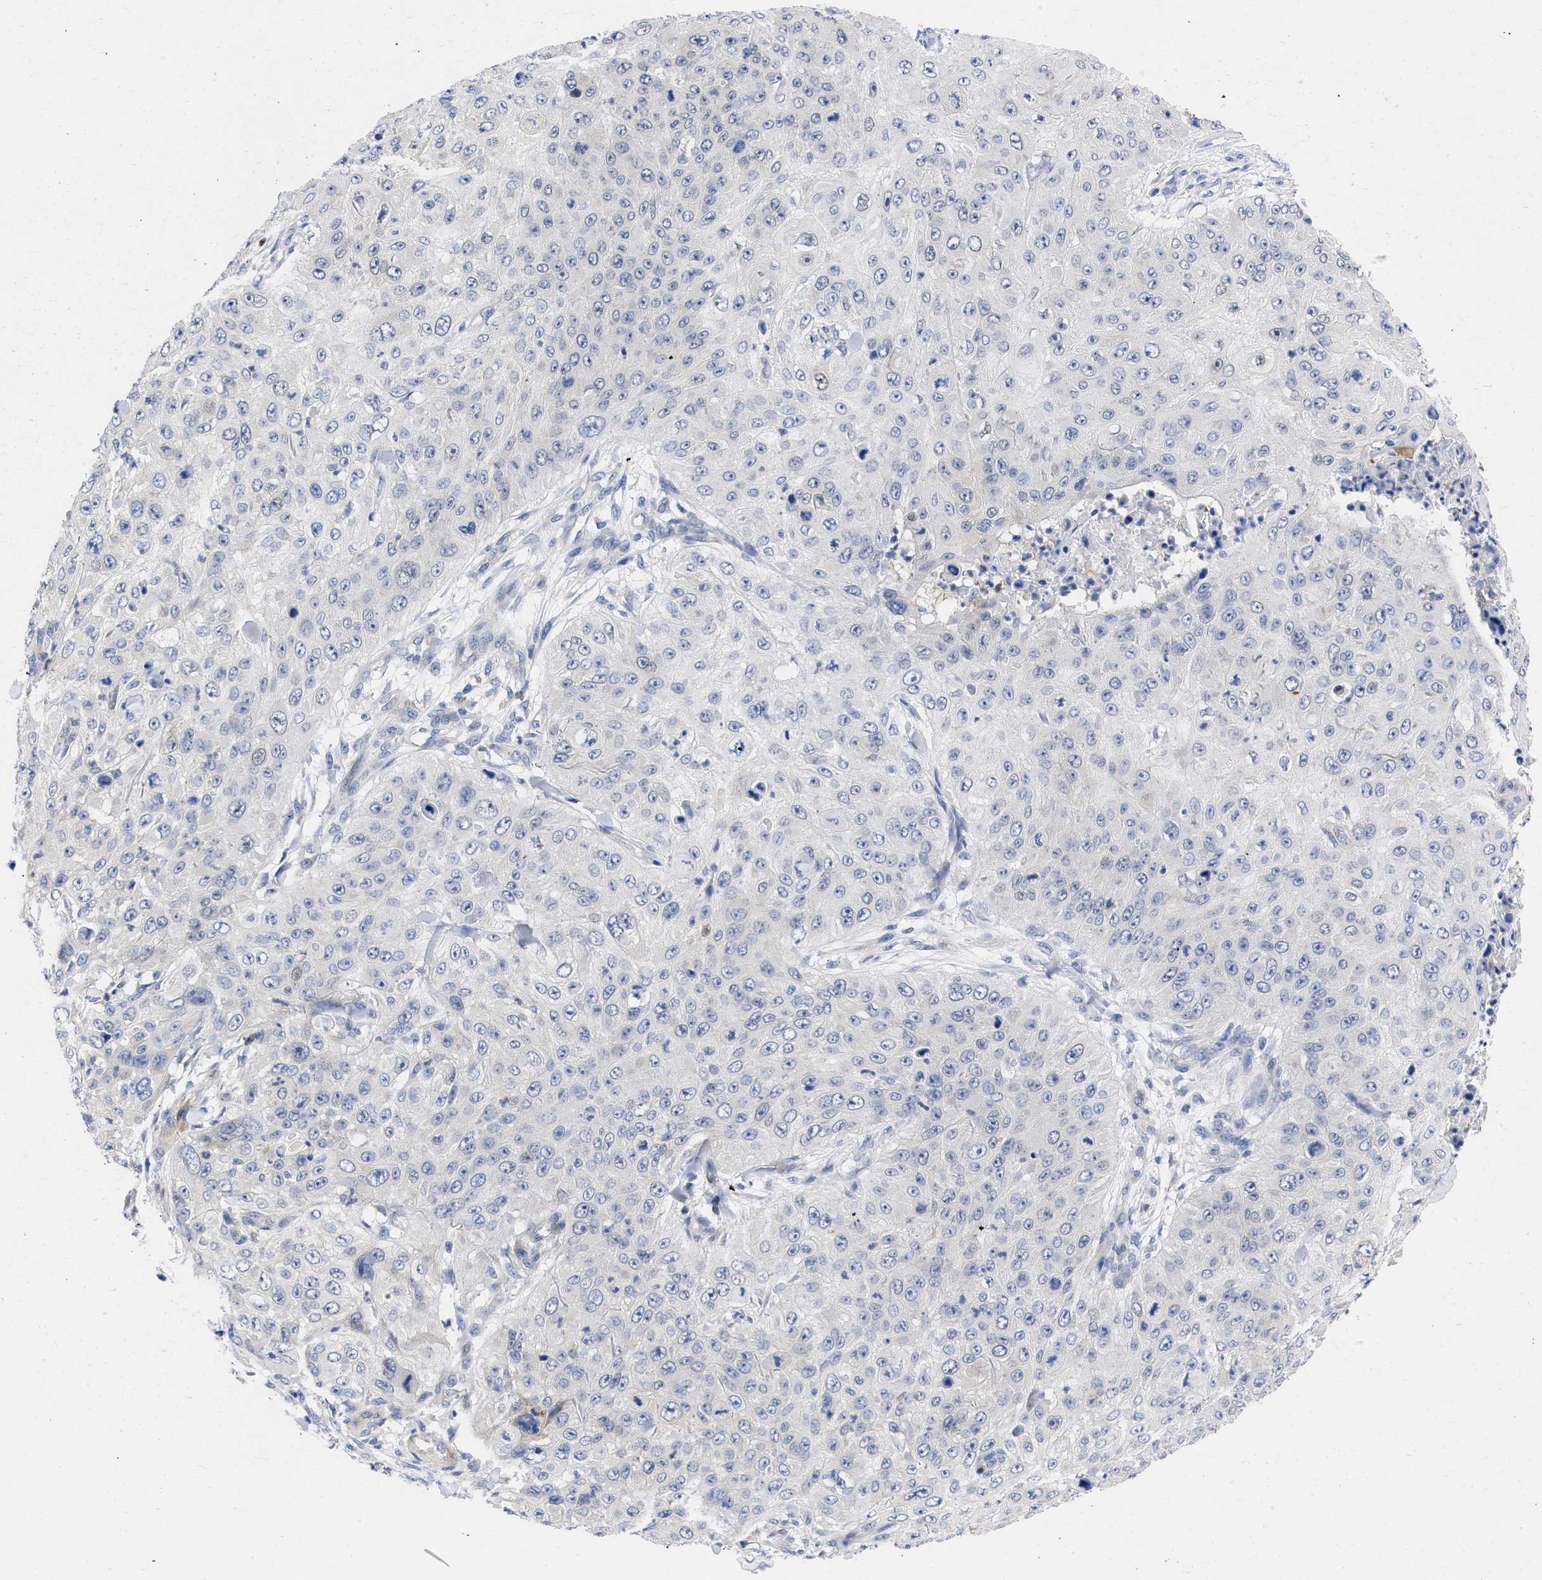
{"staining": {"intensity": "negative", "quantity": "none", "location": "none"}, "tissue": "skin cancer", "cell_type": "Tumor cells", "image_type": "cancer", "snomed": [{"axis": "morphology", "description": "Squamous cell carcinoma, NOS"}, {"axis": "topography", "description": "Skin"}], "caption": "Skin cancer stained for a protein using IHC reveals no positivity tumor cells.", "gene": "THRA", "patient": {"sex": "female", "age": 80}}